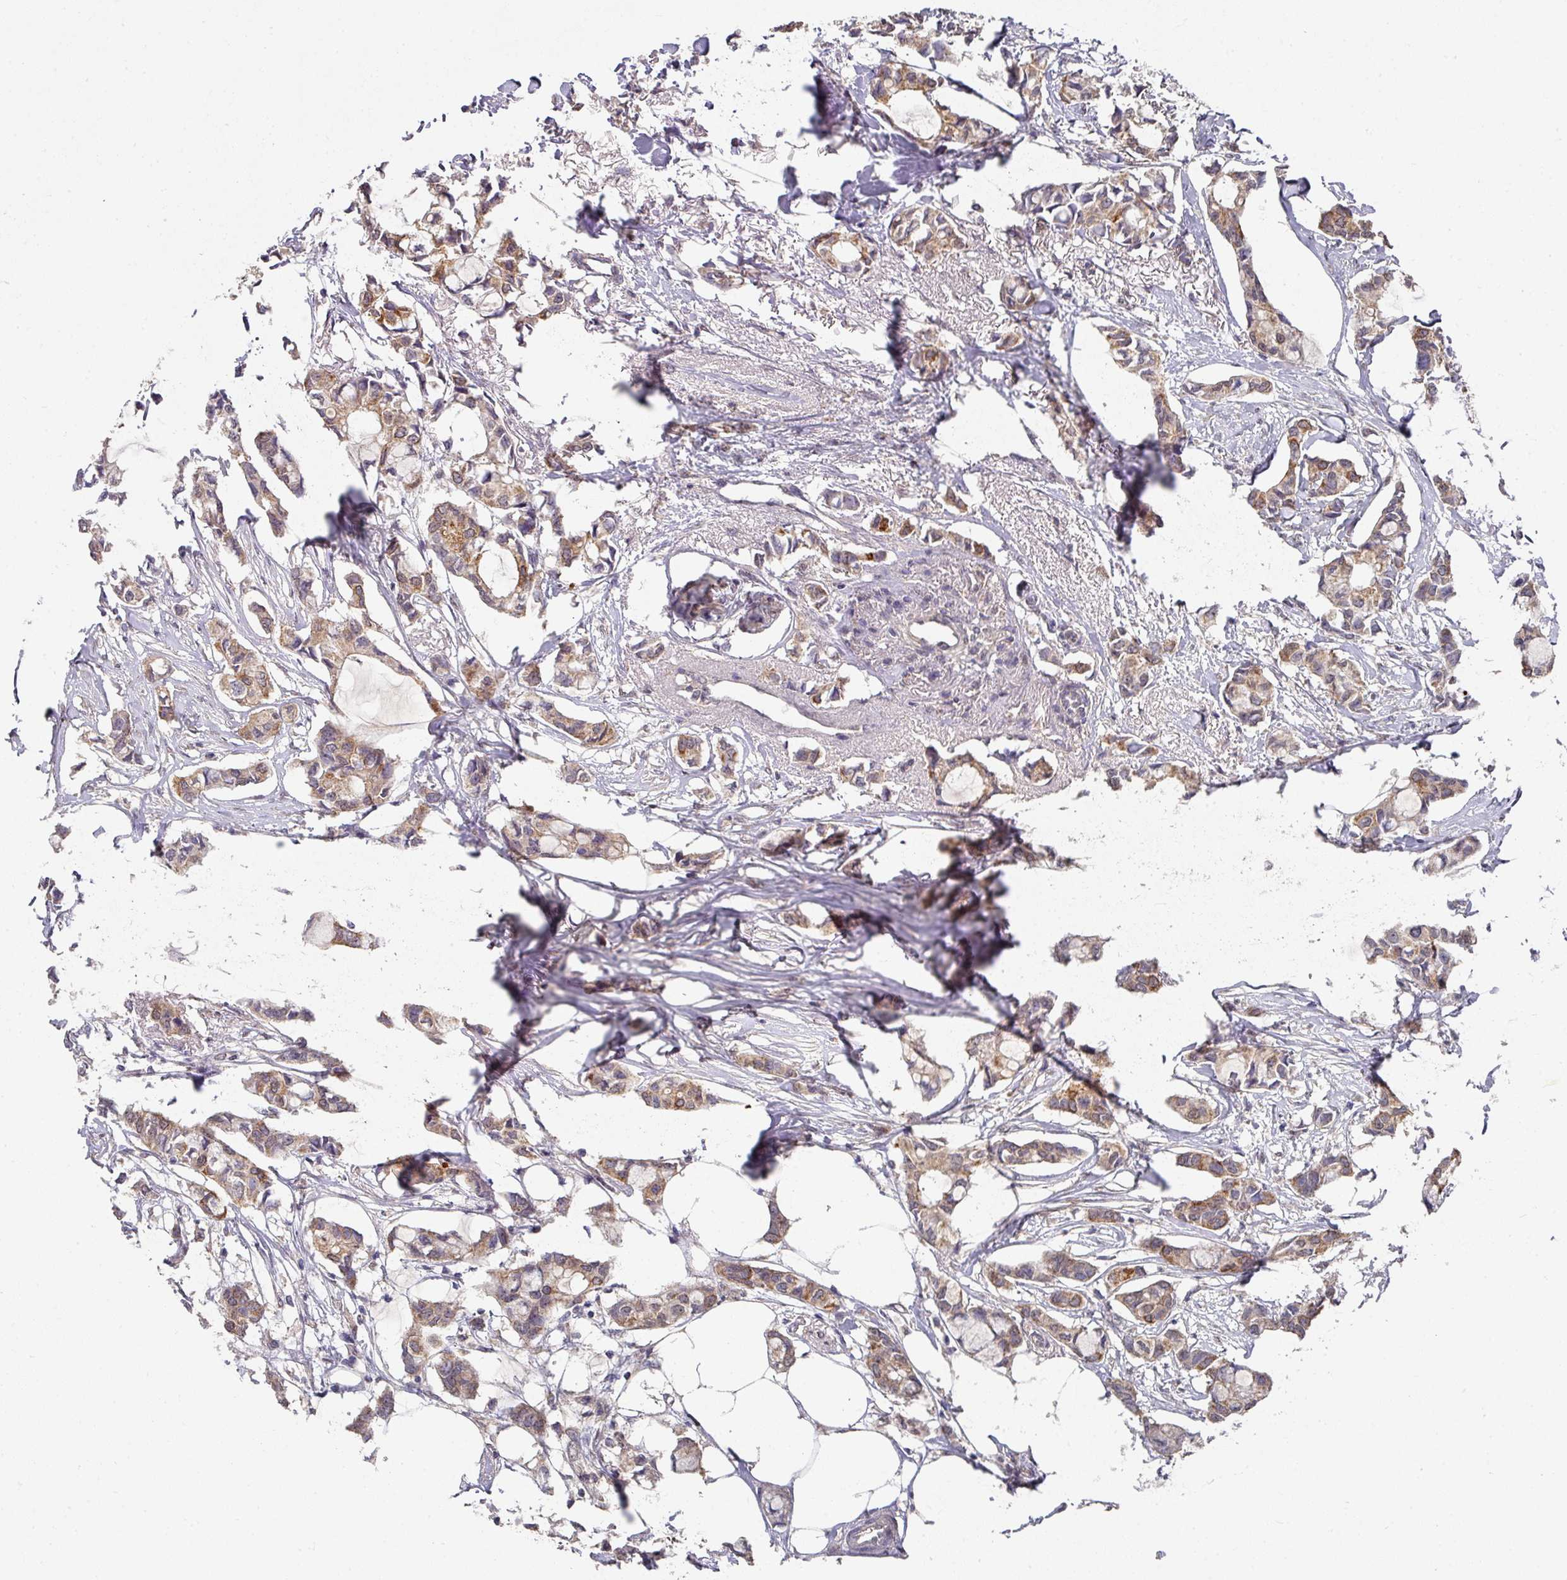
{"staining": {"intensity": "moderate", "quantity": ">75%", "location": "cytoplasmic/membranous"}, "tissue": "breast cancer", "cell_type": "Tumor cells", "image_type": "cancer", "snomed": [{"axis": "morphology", "description": "Duct carcinoma"}, {"axis": "topography", "description": "Breast"}], "caption": "Protein staining demonstrates moderate cytoplasmic/membranous expression in about >75% of tumor cells in breast cancer (invasive ductal carcinoma). (DAB (3,3'-diaminobenzidine) = brown stain, brightfield microscopy at high magnification).", "gene": "EXTL3", "patient": {"sex": "female", "age": 73}}